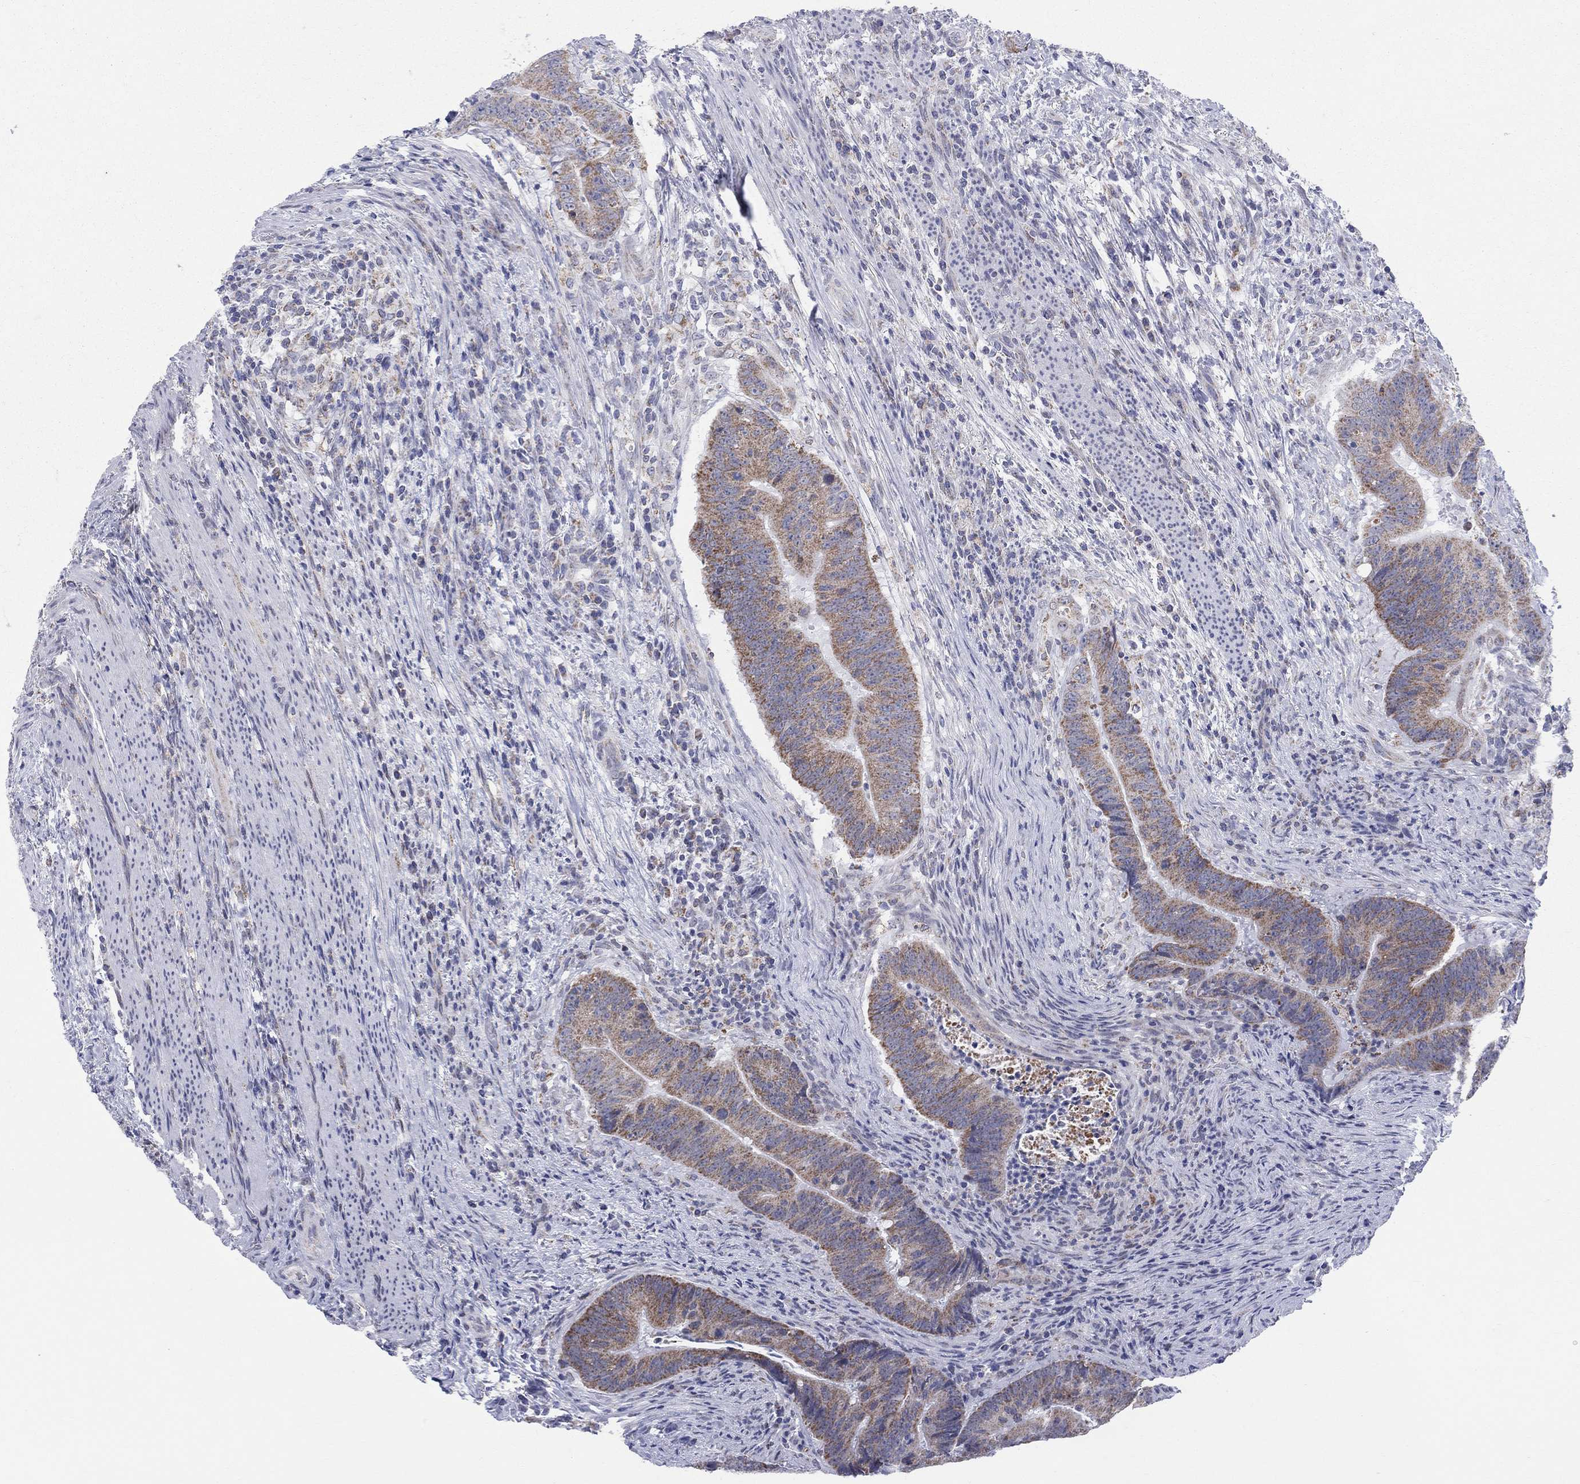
{"staining": {"intensity": "moderate", "quantity": "25%-75%", "location": "cytoplasmic/membranous"}, "tissue": "colorectal cancer", "cell_type": "Tumor cells", "image_type": "cancer", "snomed": [{"axis": "morphology", "description": "Adenocarcinoma, NOS"}, {"axis": "topography", "description": "Colon"}], "caption": "High-power microscopy captured an immunohistochemistry photomicrograph of colorectal adenocarcinoma, revealing moderate cytoplasmic/membranous expression in about 25%-75% of tumor cells.", "gene": "KISS1R", "patient": {"sex": "female", "age": 87}}